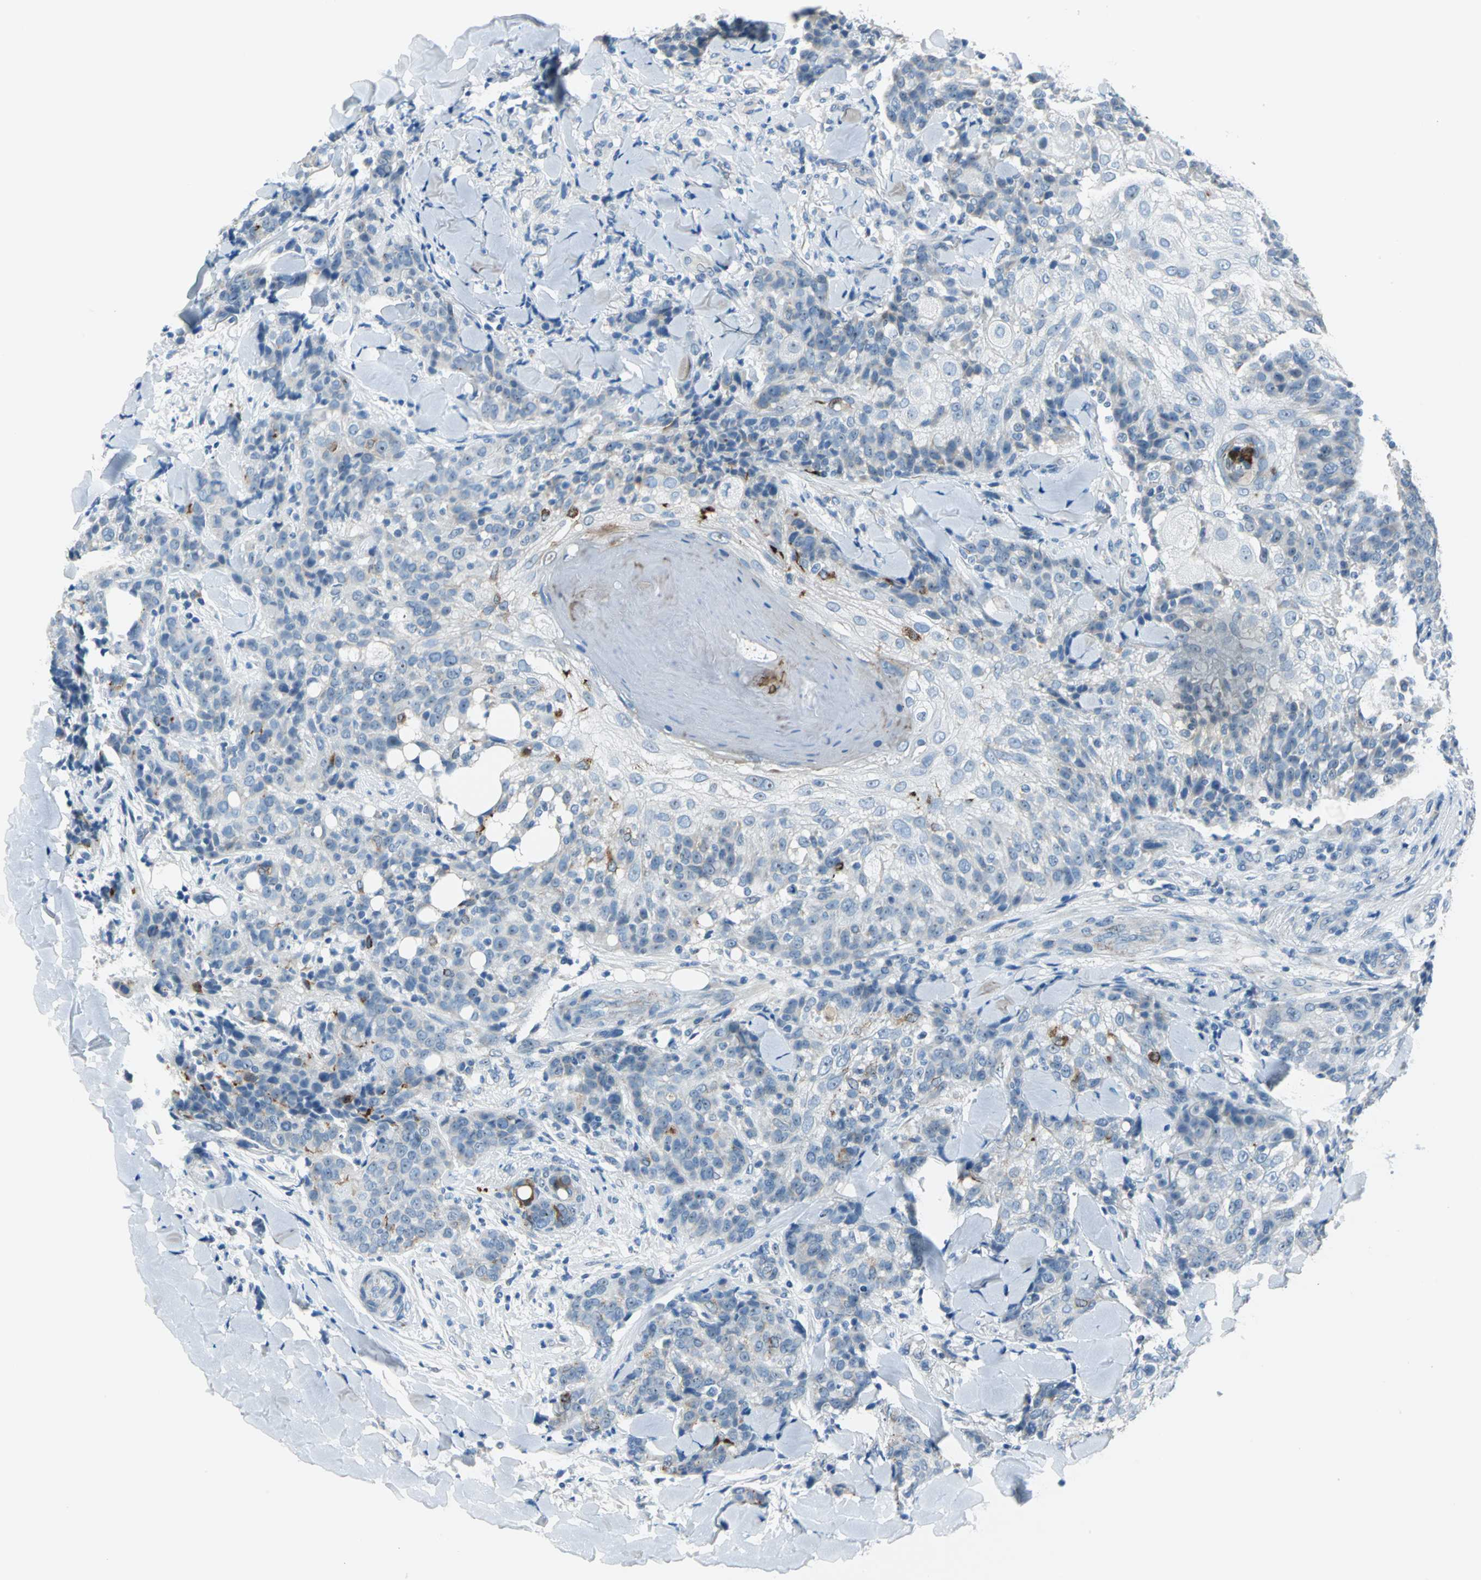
{"staining": {"intensity": "moderate", "quantity": "<25%", "location": "cytoplasmic/membranous"}, "tissue": "skin cancer", "cell_type": "Tumor cells", "image_type": "cancer", "snomed": [{"axis": "morphology", "description": "Normal tissue, NOS"}, {"axis": "morphology", "description": "Squamous cell carcinoma, NOS"}, {"axis": "topography", "description": "Skin"}], "caption": "A brown stain shows moderate cytoplasmic/membranous expression of a protein in squamous cell carcinoma (skin) tumor cells.", "gene": "MUC4", "patient": {"sex": "female", "age": 83}}